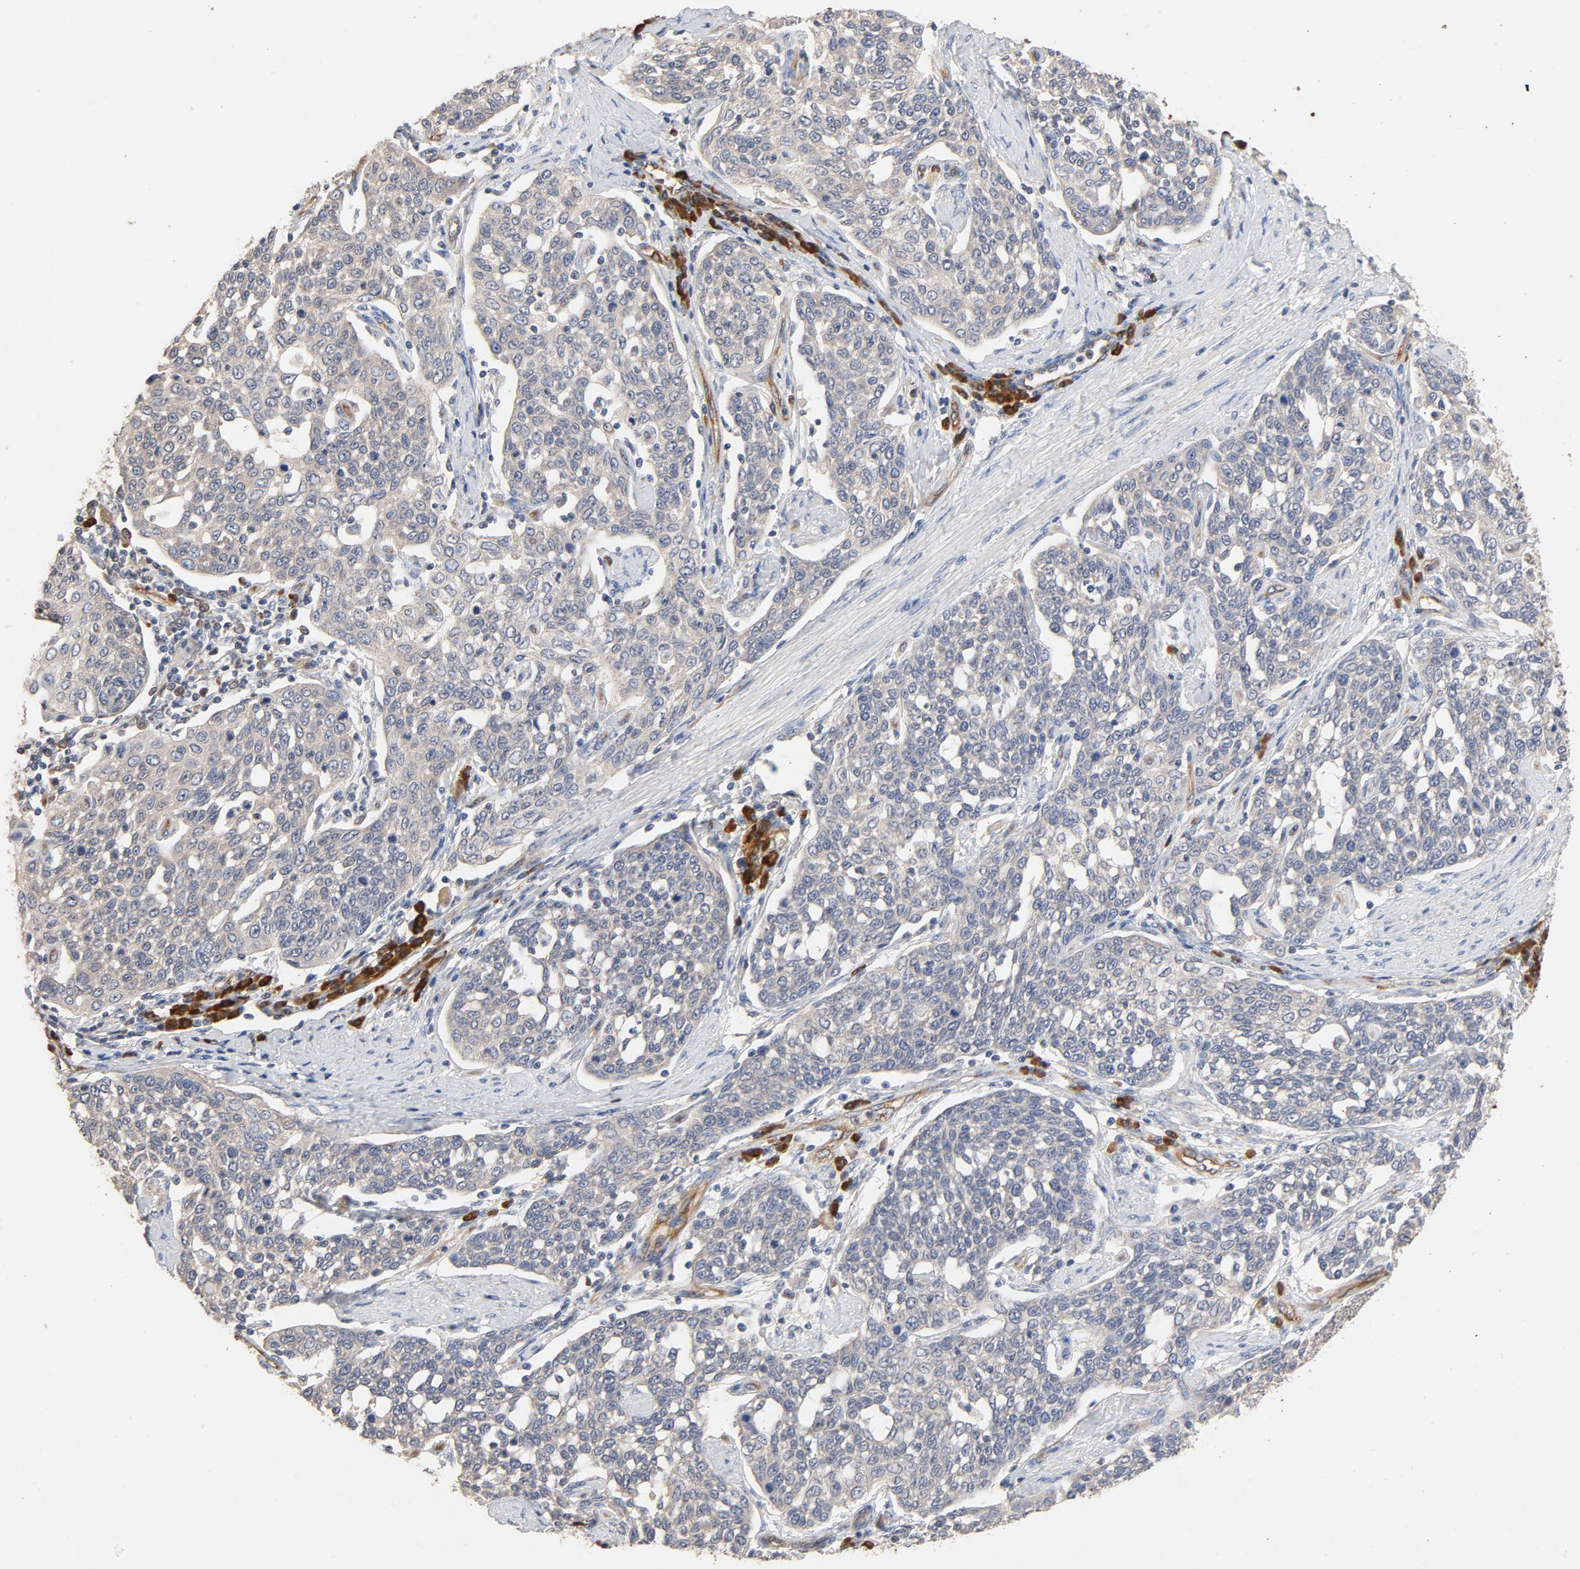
{"staining": {"intensity": "negative", "quantity": "none", "location": "none"}, "tissue": "cervical cancer", "cell_type": "Tumor cells", "image_type": "cancer", "snomed": [{"axis": "morphology", "description": "Squamous cell carcinoma, NOS"}, {"axis": "topography", "description": "Cervix"}], "caption": "Human cervical cancer (squamous cell carcinoma) stained for a protein using immunohistochemistry demonstrates no expression in tumor cells.", "gene": "UBE2J1", "patient": {"sex": "female", "age": 34}}